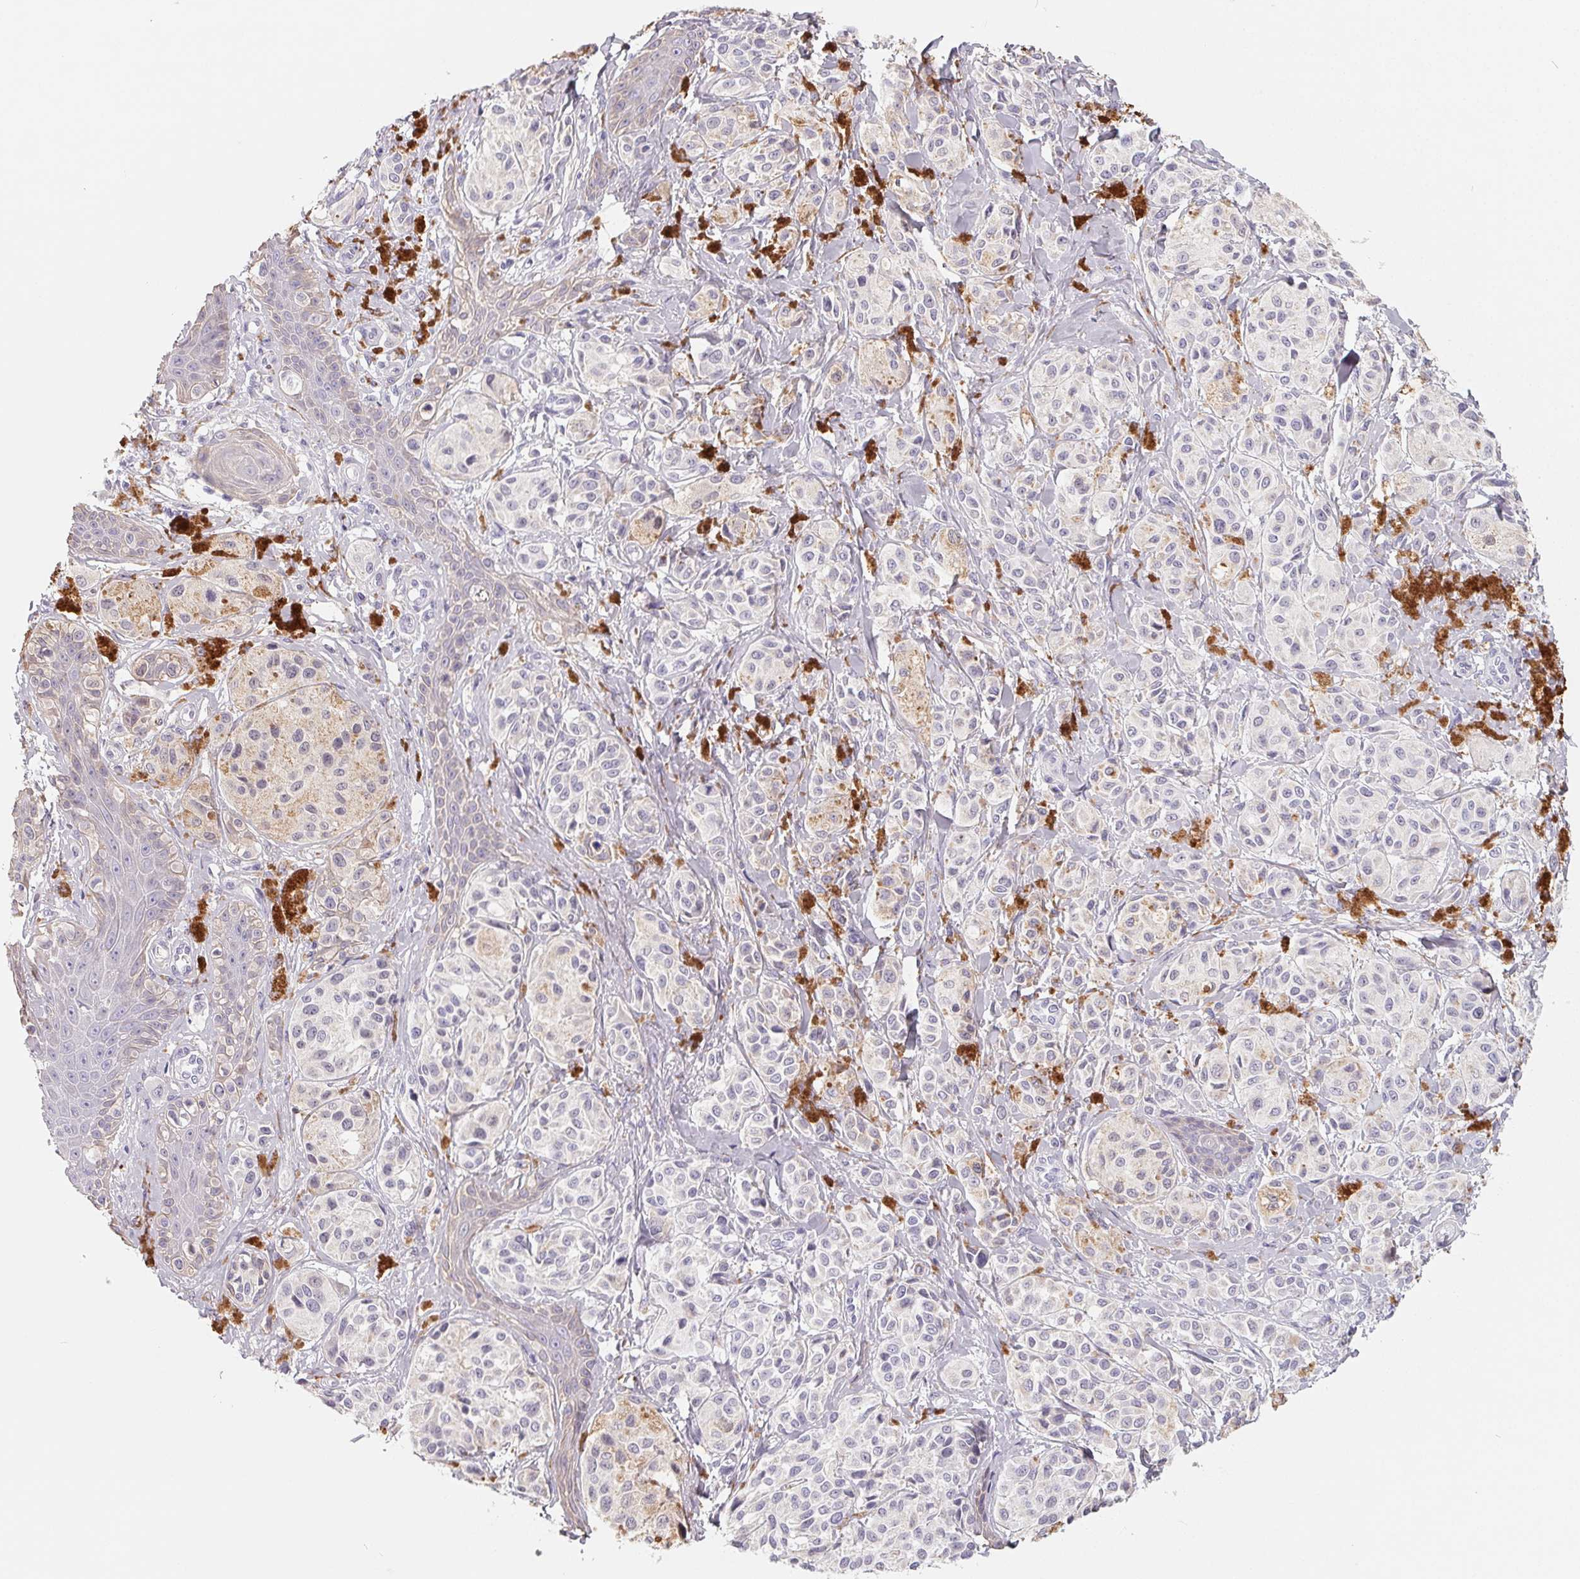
{"staining": {"intensity": "negative", "quantity": "none", "location": "none"}, "tissue": "melanoma", "cell_type": "Tumor cells", "image_type": "cancer", "snomed": [{"axis": "morphology", "description": "Malignant melanoma, NOS"}, {"axis": "topography", "description": "Skin"}], "caption": "DAB immunohistochemical staining of human malignant melanoma displays no significant expression in tumor cells.", "gene": "FDX1", "patient": {"sex": "female", "age": 80}}